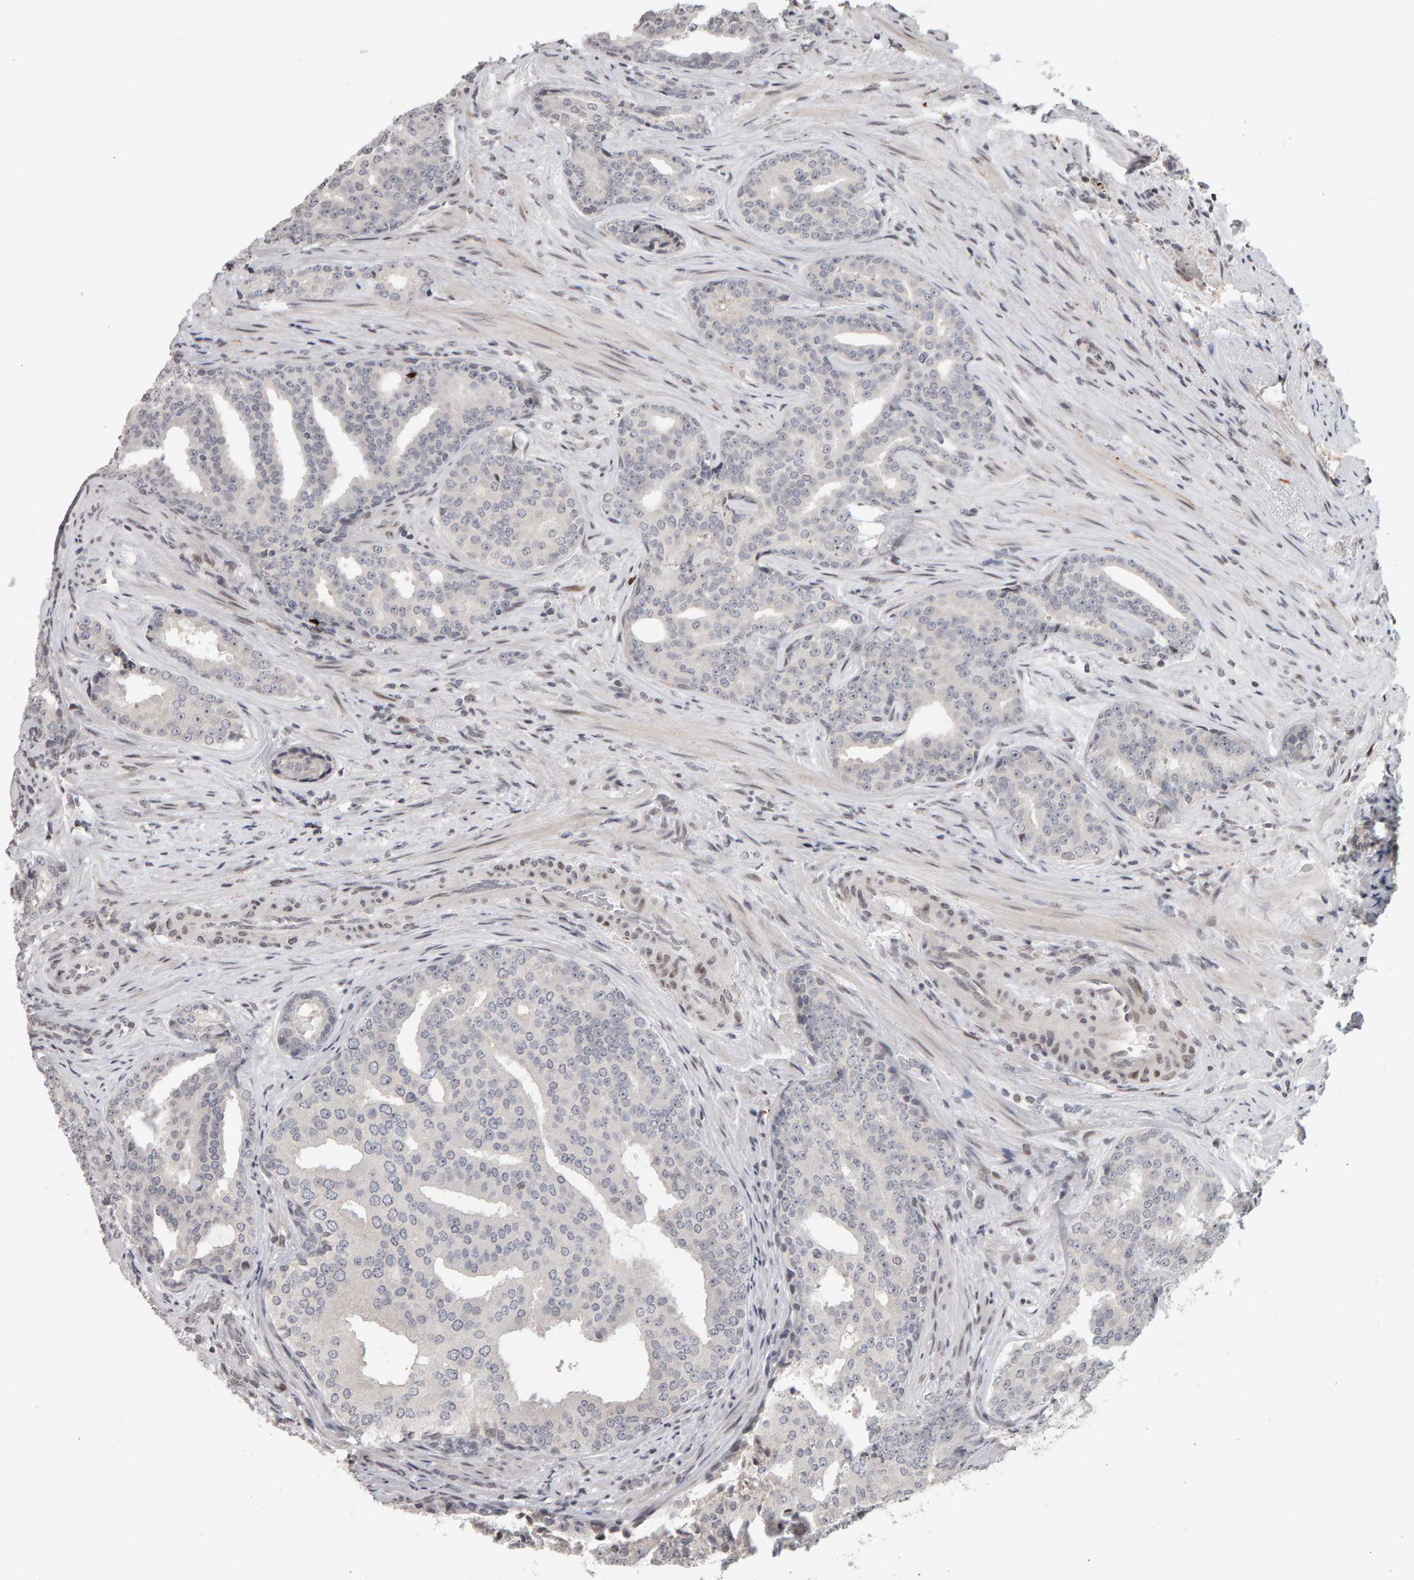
{"staining": {"intensity": "negative", "quantity": "none", "location": "none"}, "tissue": "prostate cancer", "cell_type": "Tumor cells", "image_type": "cancer", "snomed": [{"axis": "morphology", "description": "Adenocarcinoma, High grade"}, {"axis": "topography", "description": "Prostate"}], "caption": "IHC of human prostate cancer shows no expression in tumor cells.", "gene": "TRAM1", "patient": {"sex": "male", "age": 71}}